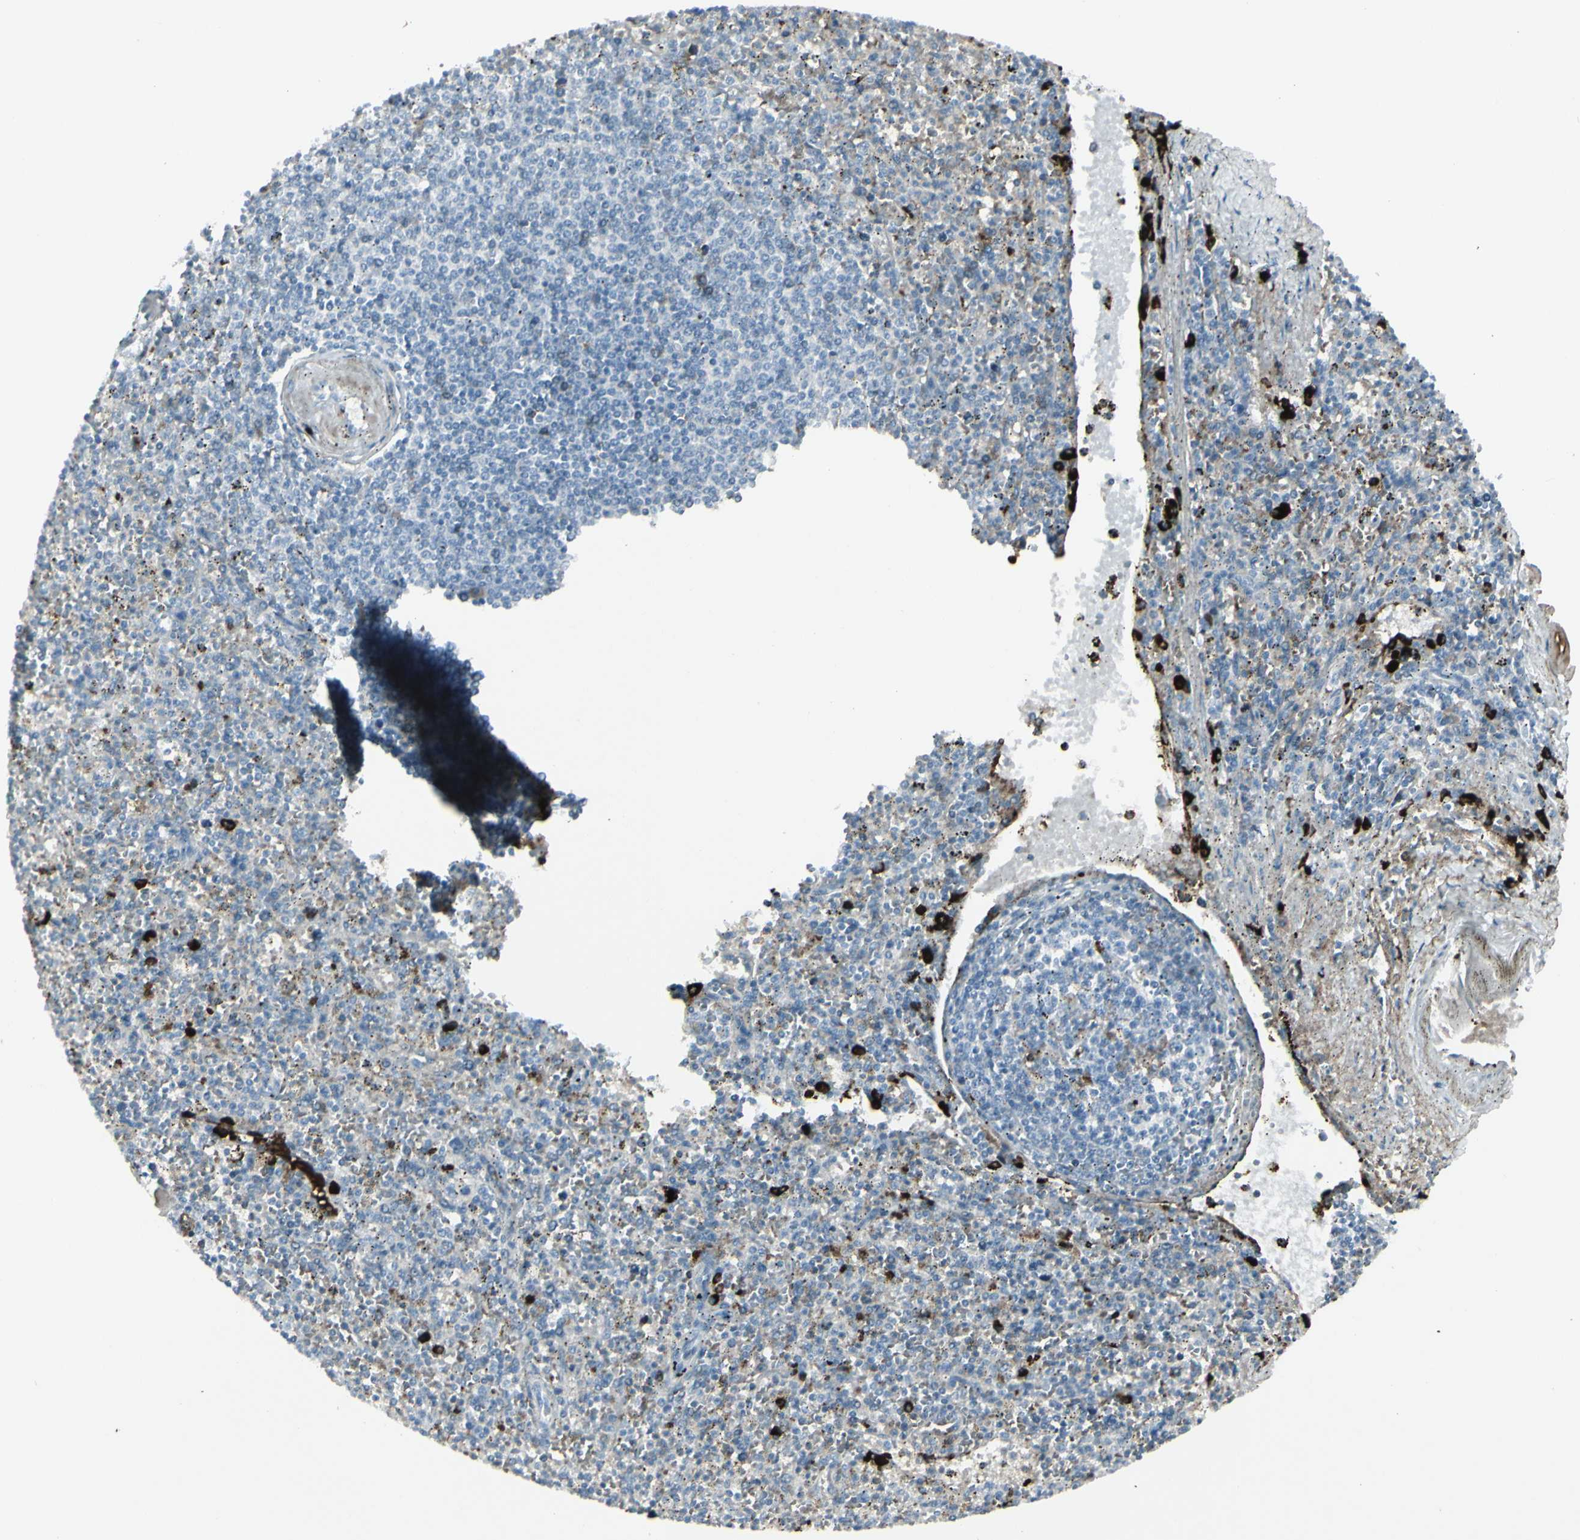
{"staining": {"intensity": "weak", "quantity": "<25%", "location": "cytoplasmic/membranous"}, "tissue": "spleen", "cell_type": "Cells in red pulp", "image_type": "normal", "snomed": [{"axis": "morphology", "description": "Normal tissue, NOS"}, {"axis": "topography", "description": "Spleen"}], "caption": "Spleen was stained to show a protein in brown. There is no significant expression in cells in red pulp. Brightfield microscopy of immunohistochemistry (IHC) stained with DAB (brown) and hematoxylin (blue), captured at high magnification.", "gene": "IGHG1", "patient": {"sex": "male", "age": 72}}